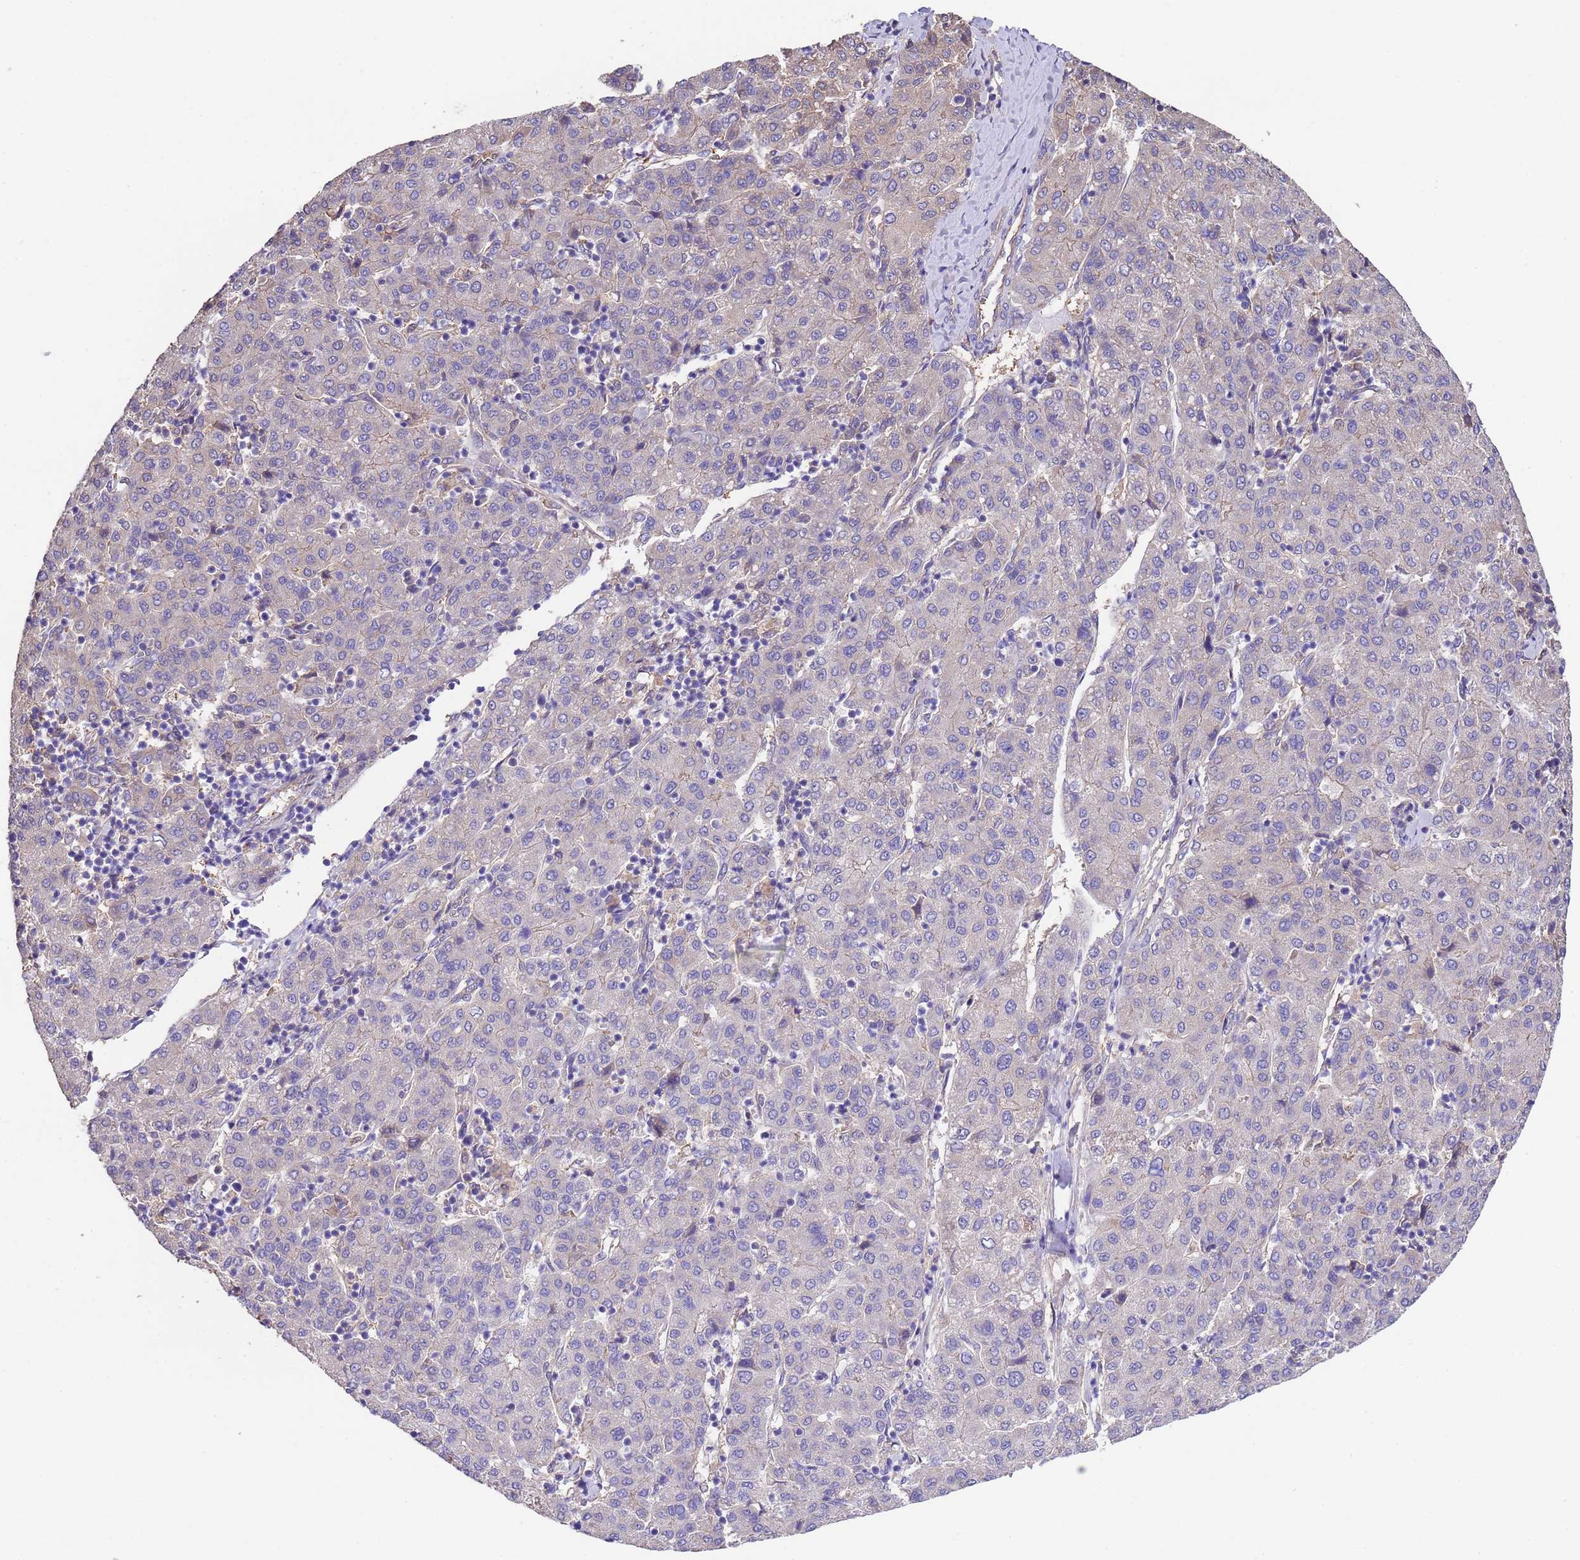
{"staining": {"intensity": "negative", "quantity": "none", "location": "none"}, "tissue": "liver cancer", "cell_type": "Tumor cells", "image_type": "cancer", "snomed": [{"axis": "morphology", "description": "Carcinoma, Hepatocellular, NOS"}, {"axis": "topography", "description": "Liver"}], "caption": "Protein analysis of liver cancer reveals no significant expression in tumor cells.", "gene": "NPHP1", "patient": {"sex": "male", "age": 65}}